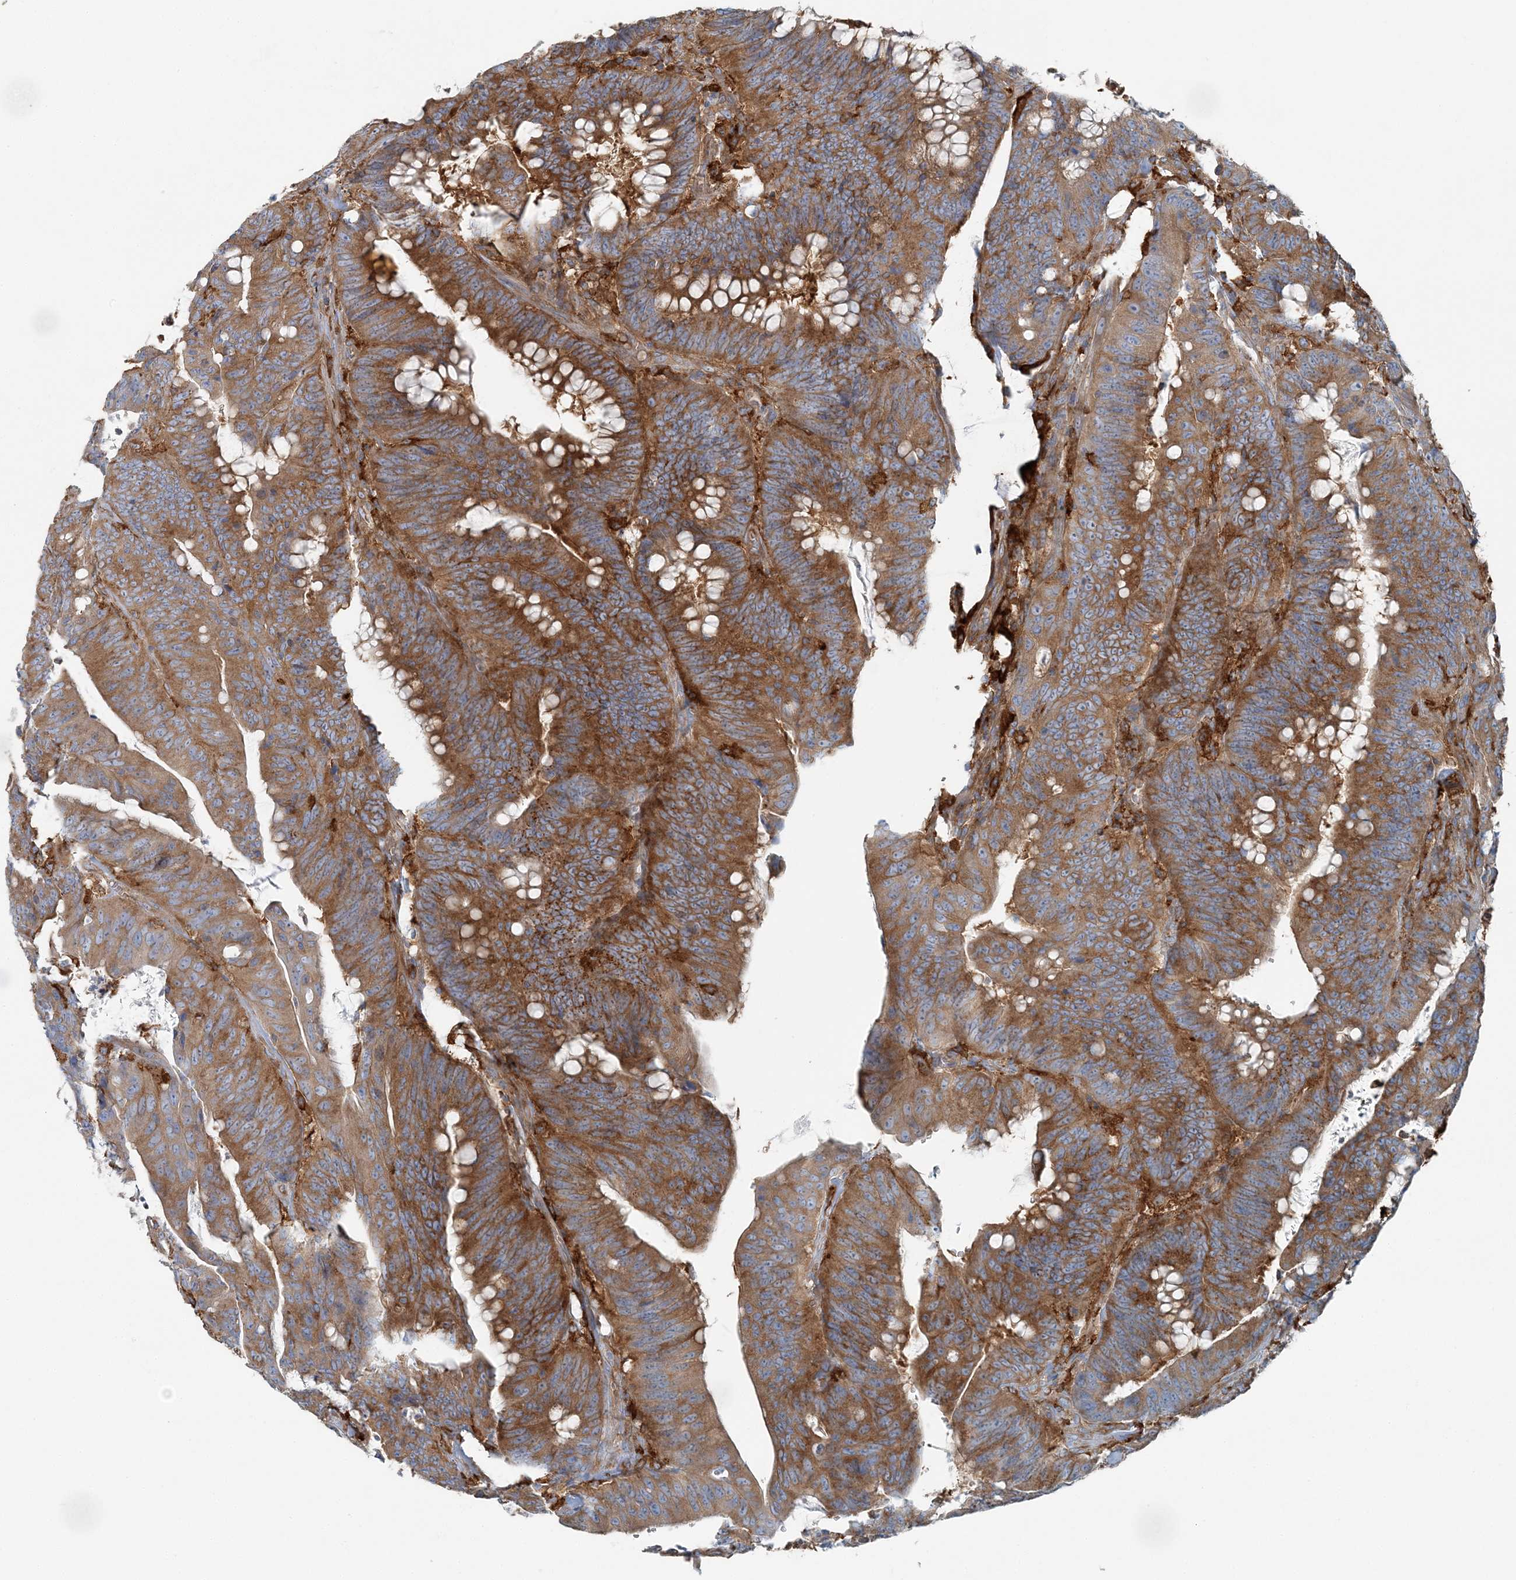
{"staining": {"intensity": "strong", "quantity": ">75%", "location": "cytoplasmic/membranous"}, "tissue": "colorectal cancer", "cell_type": "Tumor cells", "image_type": "cancer", "snomed": [{"axis": "morphology", "description": "Adenocarcinoma, NOS"}, {"axis": "topography", "description": "Colon"}], "caption": "Immunohistochemical staining of human colorectal adenocarcinoma shows high levels of strong cytoplasmic/membranous protein staining in about >75% of tumor cells.", "gene": "SNX2", "patient": {"sex": "male", "age": 45}}